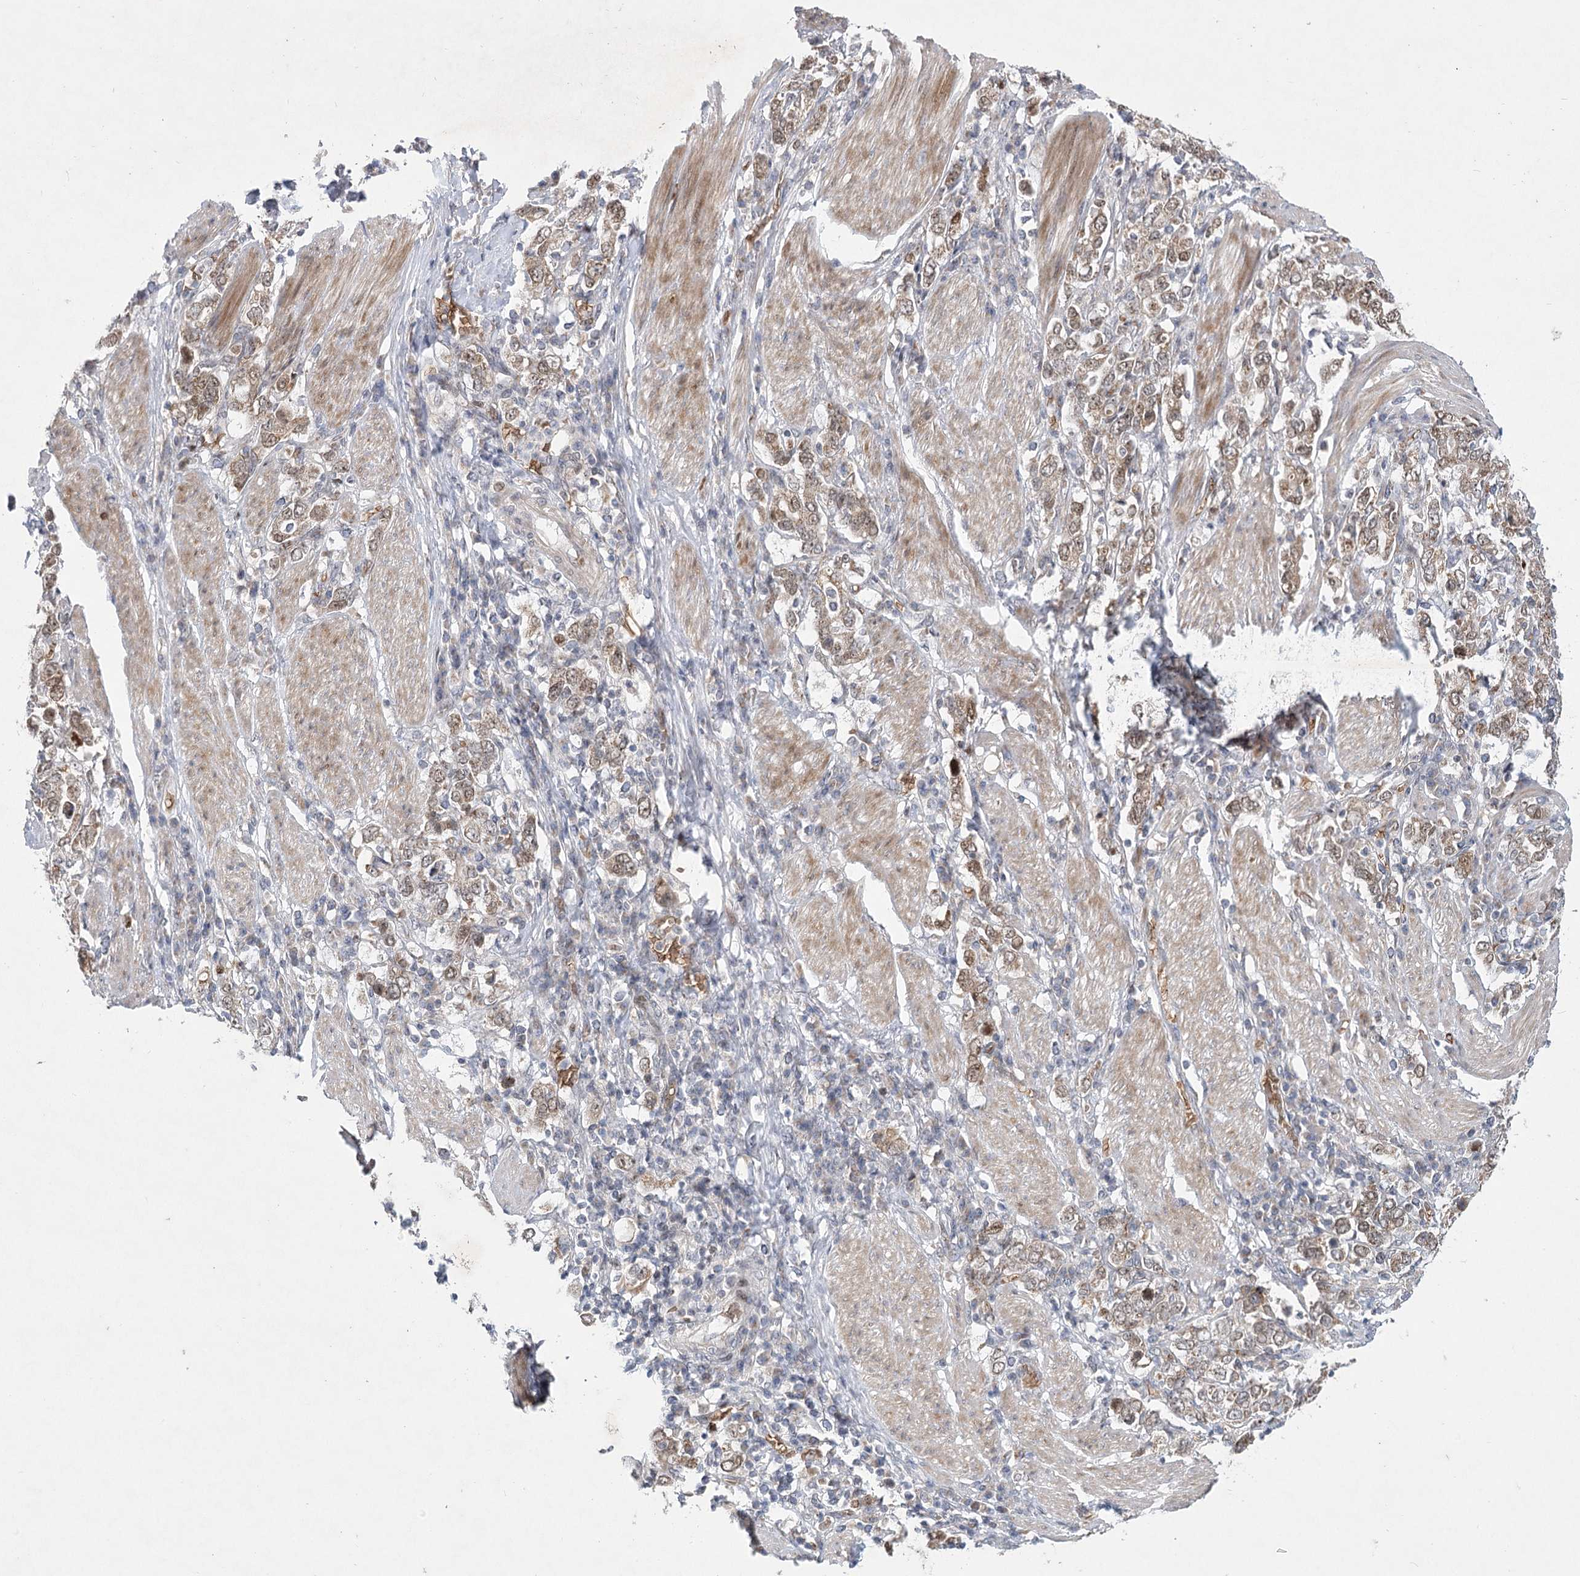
{"staining": {"intensity": "moderate", "quantity": ">75%", "location": "cytoplasmic/membranous,nuclear"}, "tissue": "stomach cancer", "cell_type": "Tumor cells", "image_type": "cancer", "snomed": [{"axis": "morphology", "description": "Adenocarcinoma, NOS"}, {"axis": "topography", "description": "Stomach, upper"}], "caption": "Immunohistochemical staining of human stomach cancer displays medium levels of moderate cytoplasmic/membranous and nuclear positivity in about >75% of tumor cells.", "gene": "NSMCE4A", "patient": {"sex": "male", "age": 62}}